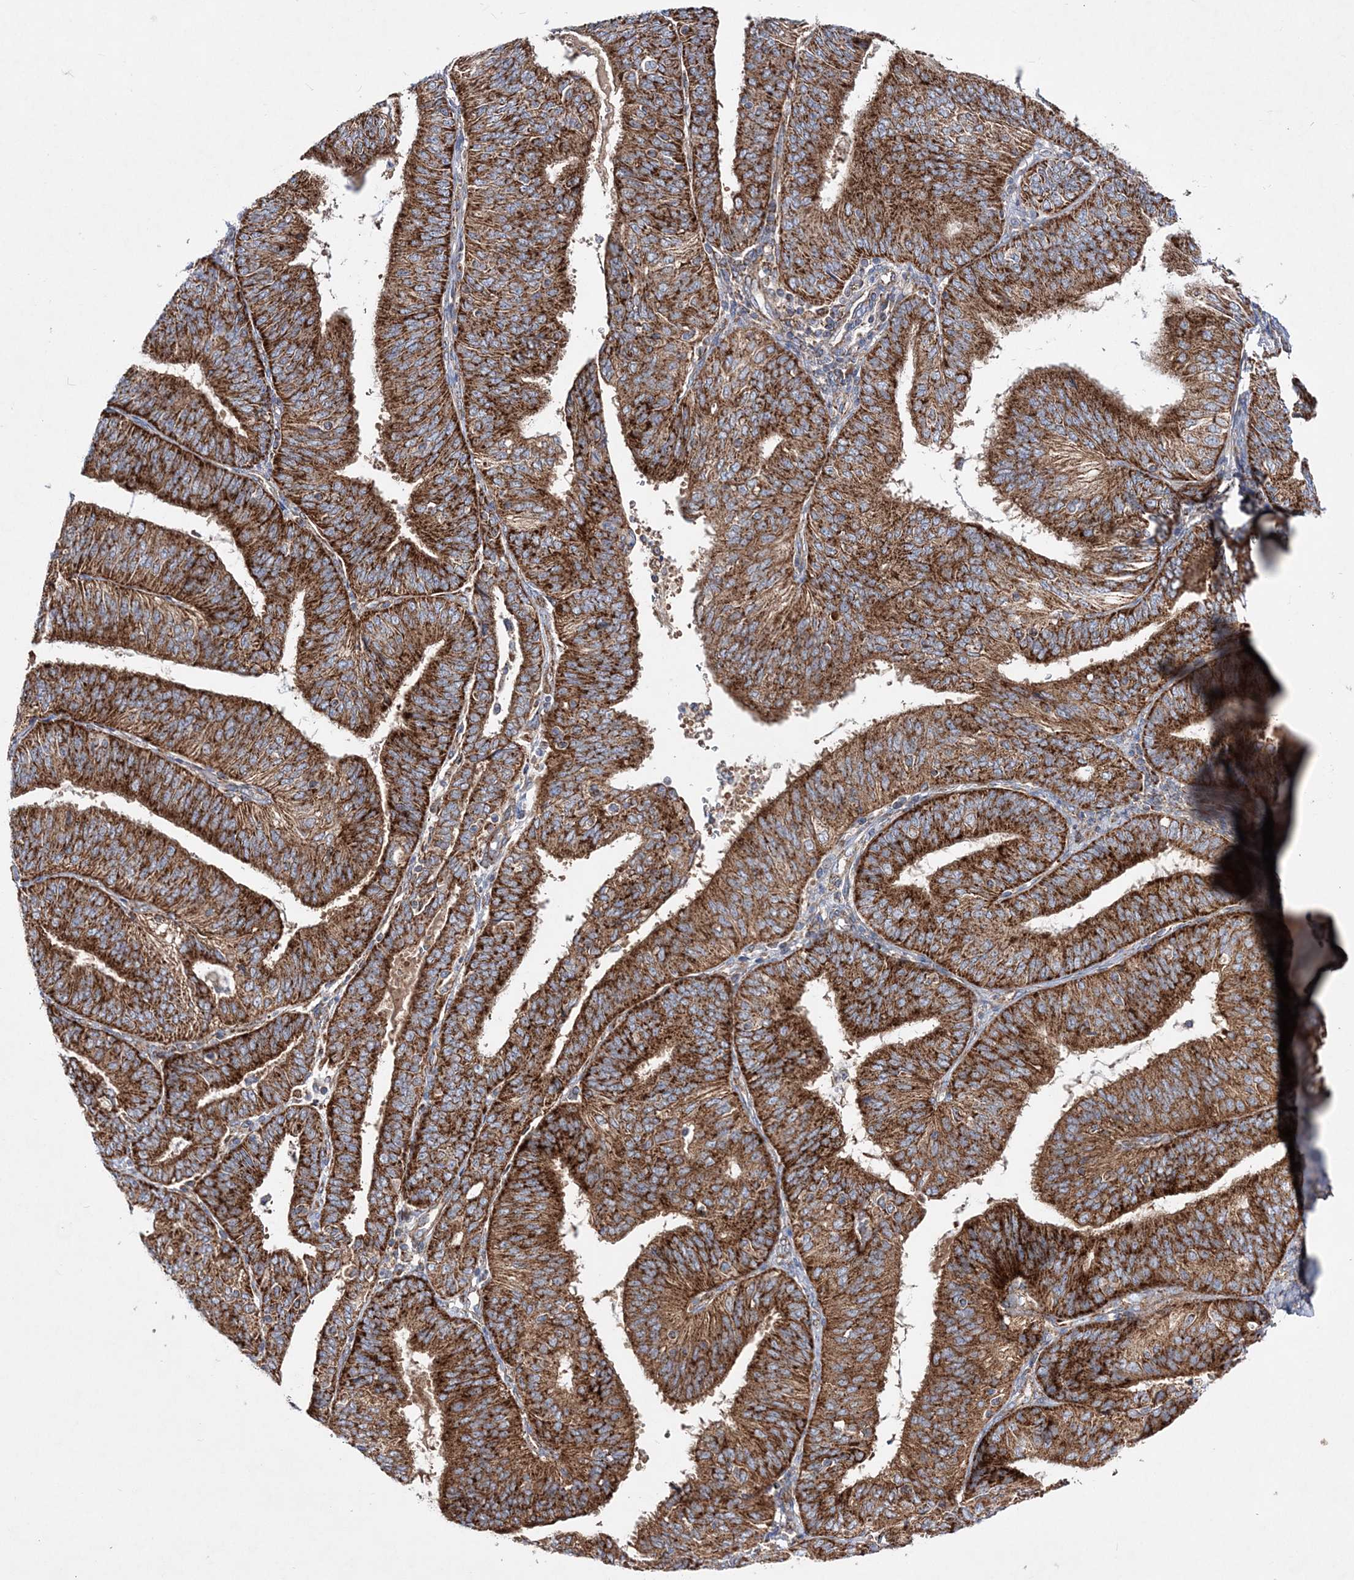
{"staining": {"intensity": "strong", "quantity": ">75%", "location": "cytoplasmic/membranous"}, "tissue": "endometrial cancer", "cell_type": "Tumor cells", "image_type": "cancer", "snomed": [{"axis": "morphology", "description": "Adenocarcinoma, NOS"}, {"axis": "topography", "description": "Endometrium"}], "caption": "A photomicrograph of human endometrial adenocarcinoma stained for a protein displays strong cytoplasmic/membranous brown staining in tumor cells.", "gene": "NGLY1", "patient": {"sex": "female", "age": 58}}